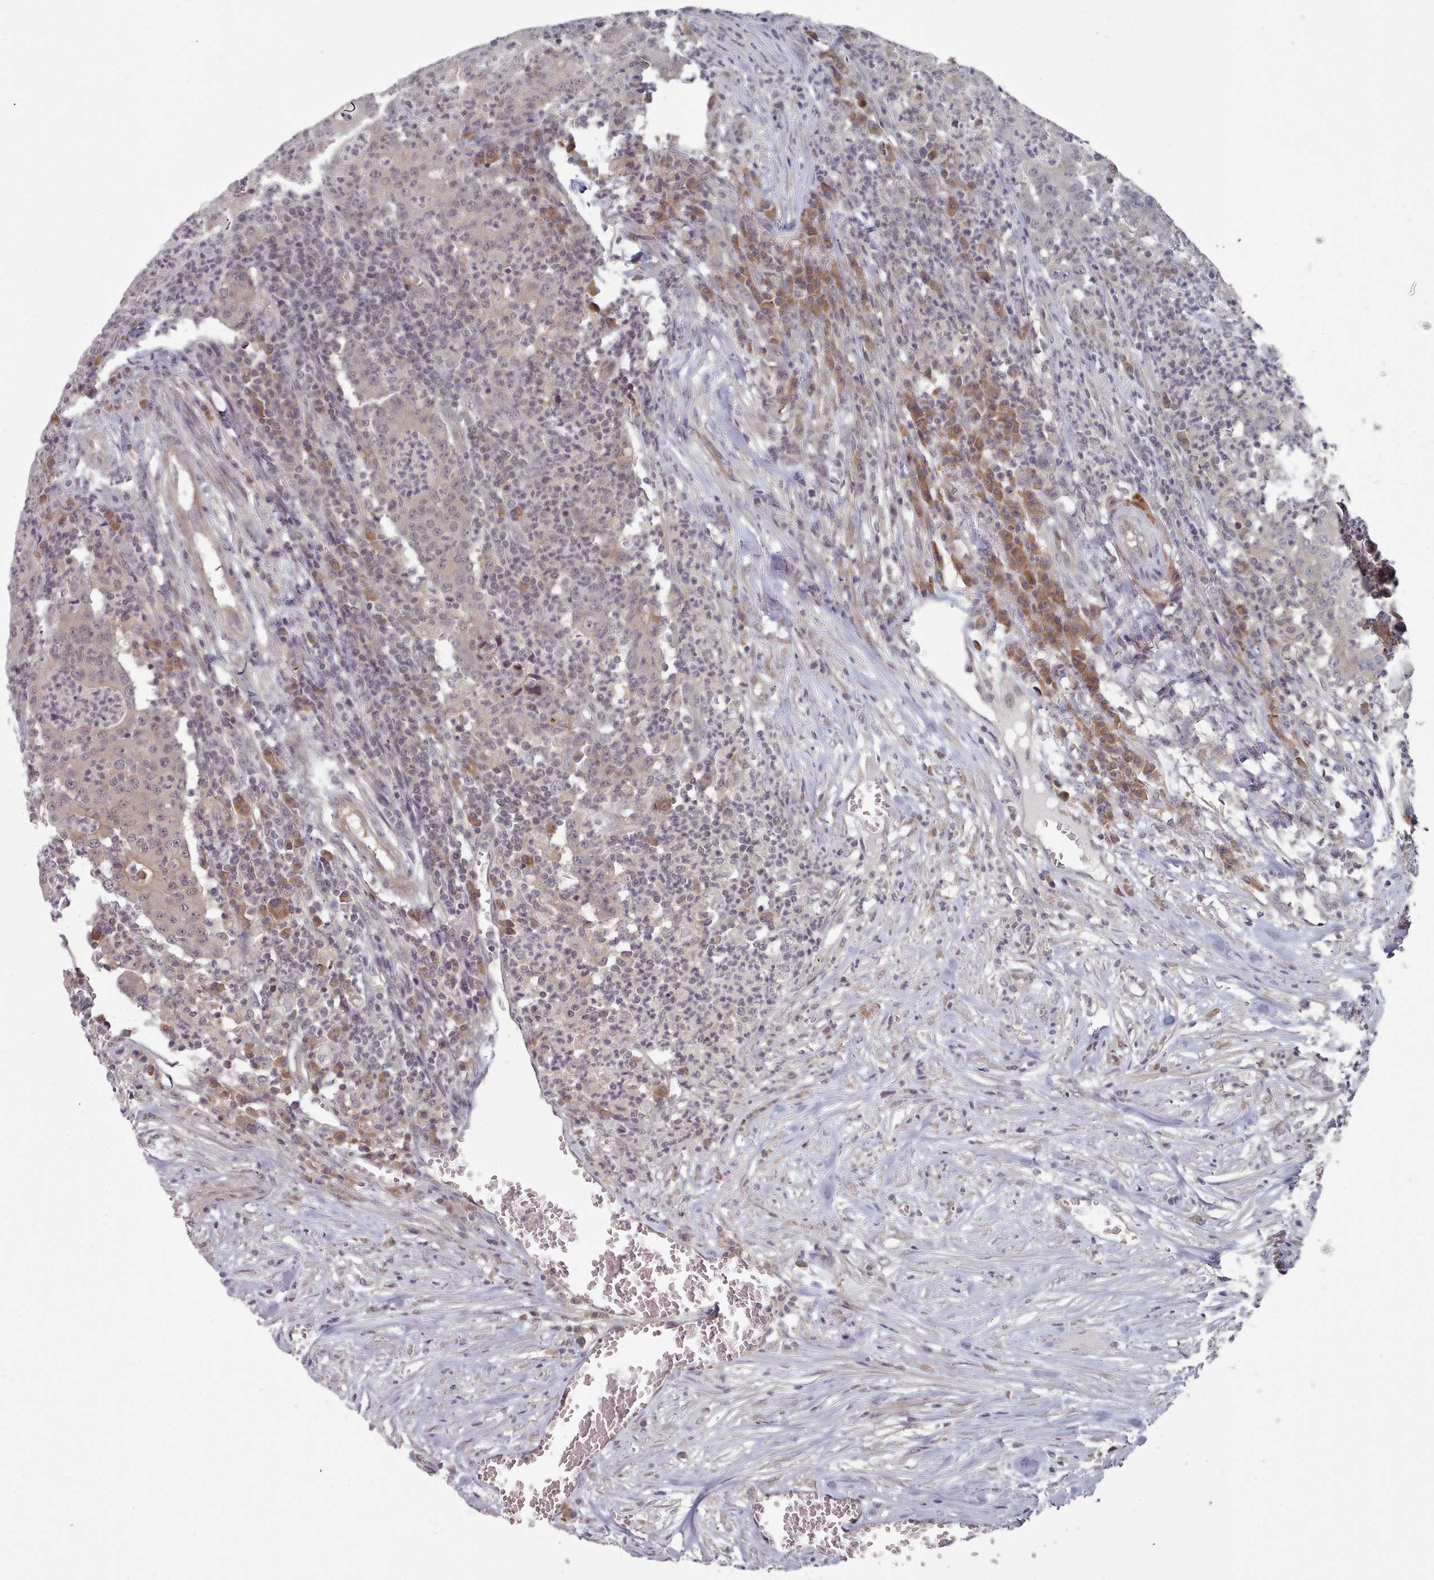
{"staining": {"intensity": "weak", "quantity": "25%-75%", "location": "nuclear"}, "tissue": "colorectal cancer", "cell_type": "Tumor cells", "image_type": "cancer", "snomed": [{"axis": "morphology", "description": "Adenocarcinoma, NOS"}, {"axis": "topography", "description": "Colon"}], "caption": "About 25%-75% of tumor cells in colorectal adenocarcinoma reveal weak nuclear protein positivity as visualized by brown immunohistochemical staining.", "gene": "HYAL3", "patient": {"sex": "male", "age": 83}}